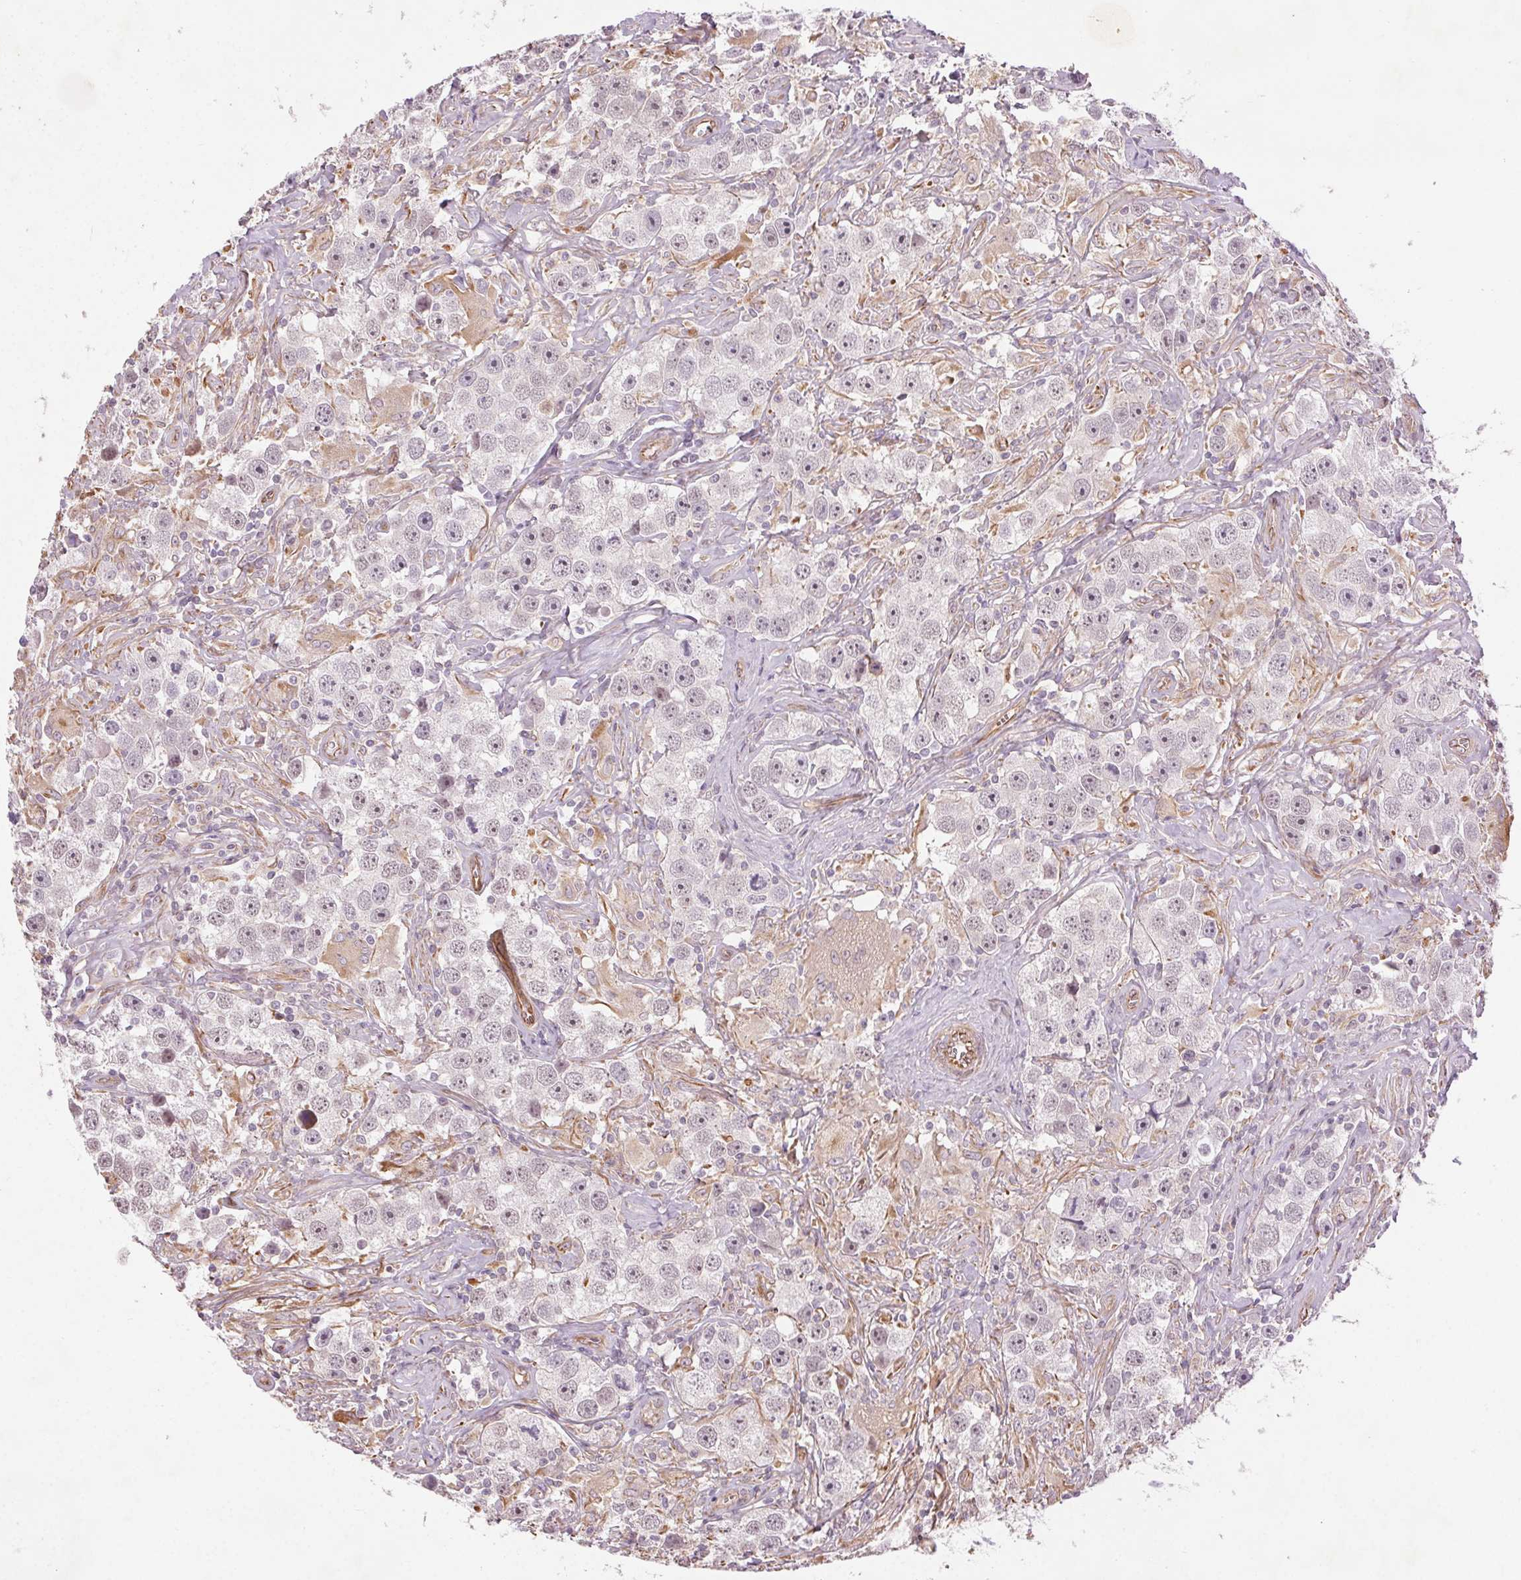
{"staining": {"intensity": "weak", "quantity": "<25%", "location": "nuclear"}, "tissue": "testis cancer", "cell_type": "Tumor cells", "image_type": "cancer", "snomed": [{"axis": "morphology", "description": "Seminoma, NOS"}, {"axis": "topography", "description": "Testis"}], "caption": "The photomicrograph demonstrates no significant expression in tumor cells of testis cancer.", "gene": "CCSER1", "patient": {"sex": "male", "age": 49}}